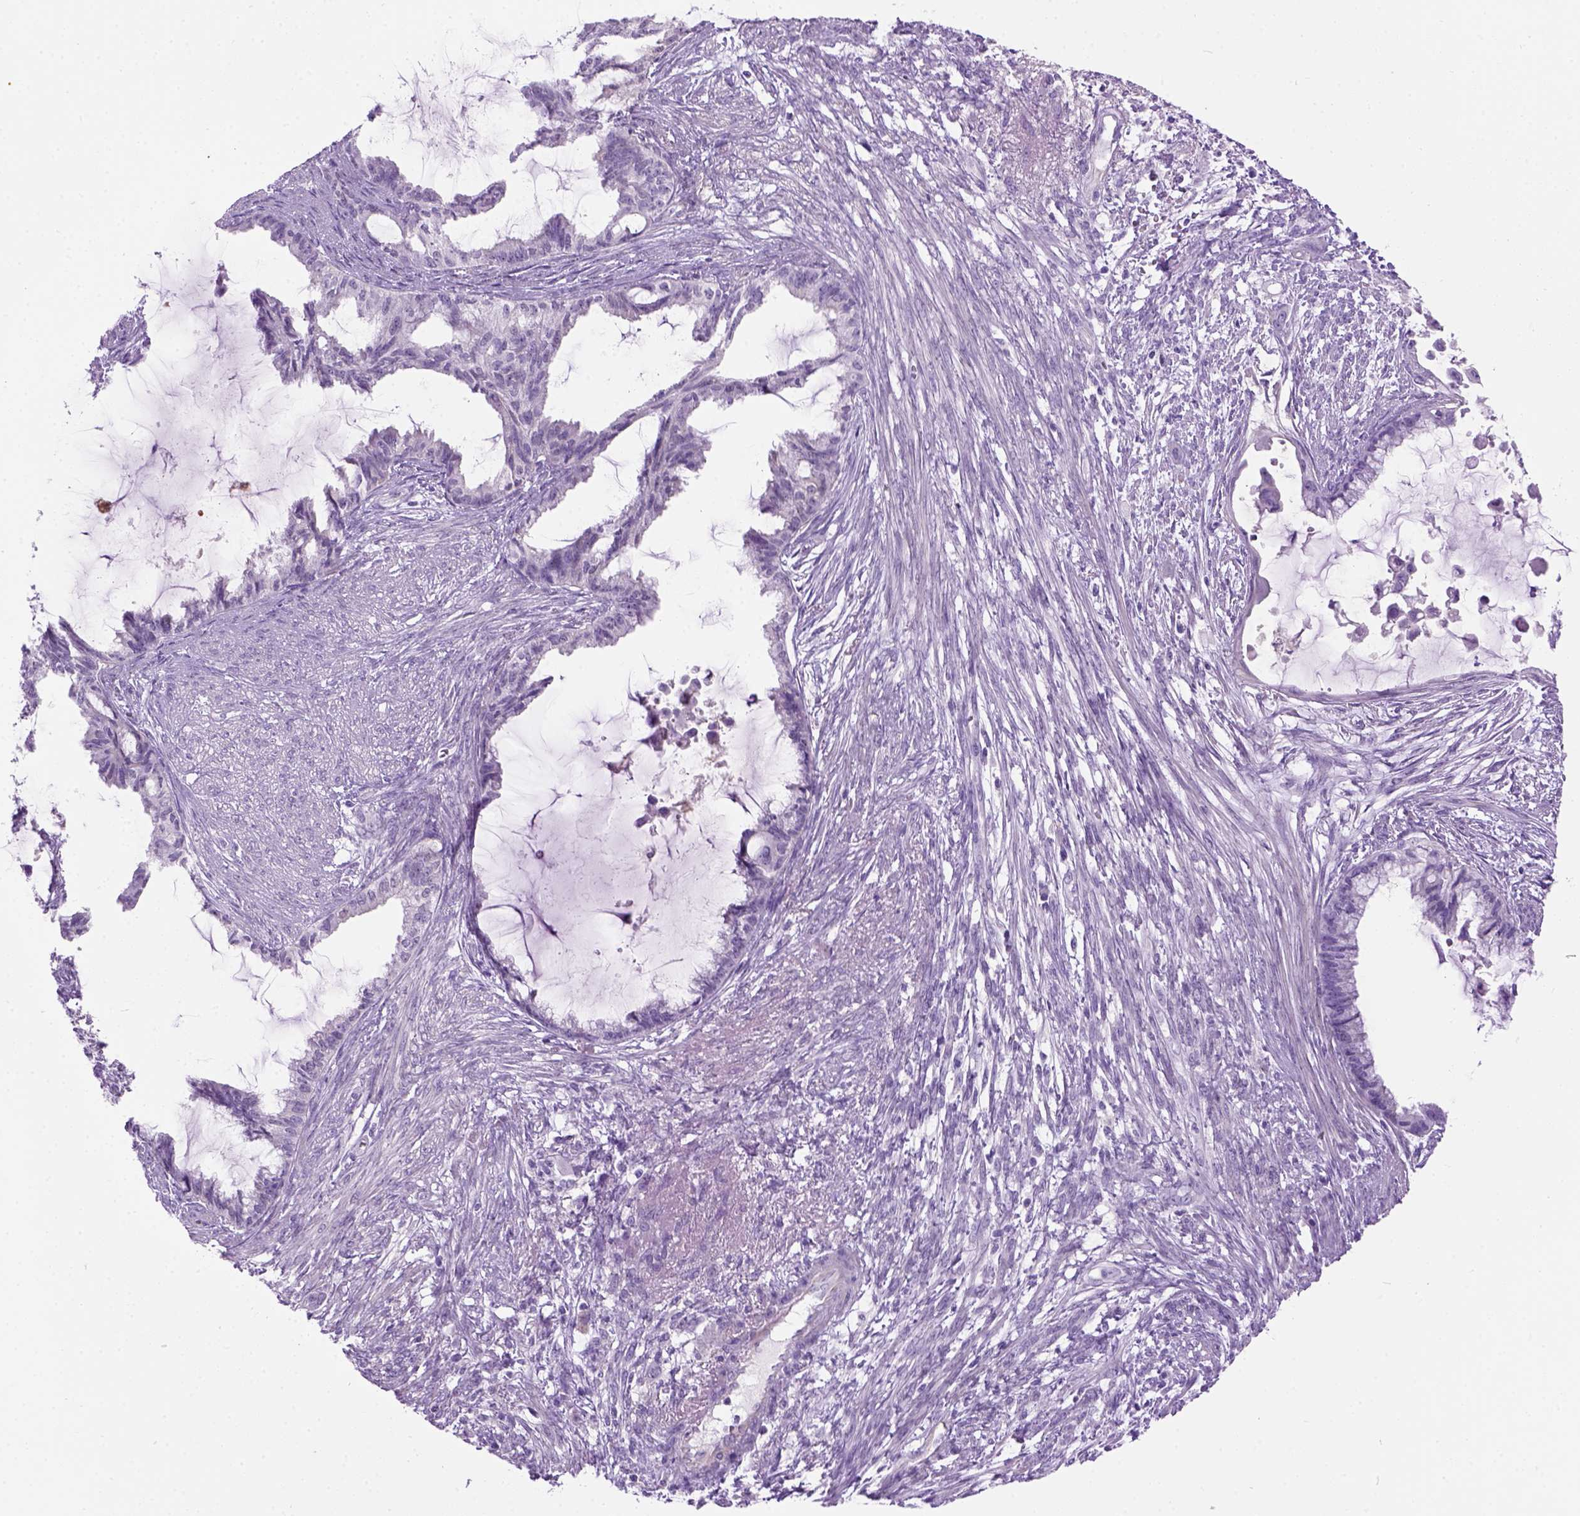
{"staining": {"intensity": "negative", "quantity": "none", "location": "none"}, "tissue": "endometrial cancer", "cell_type": "Tumor cells", "image_type": "cancer", "snomed": [{"axis": "morphology", "description": "Adenocarcinoma, NOS"}, {"axis": "topography", "description": "Endometrium"}], "caption": "IHC photomicrograph of neoplastic tissue: human endometrial cancer (adenocarcinoma) stained with DAB (3,3'-diaminobenzidine) demonstrates no significant protein expression in tumor cells. (DAB immunohistochemistry, high magnification).", "gene": "GABRB2", "patient": {"sex": "female", "age": 86}}